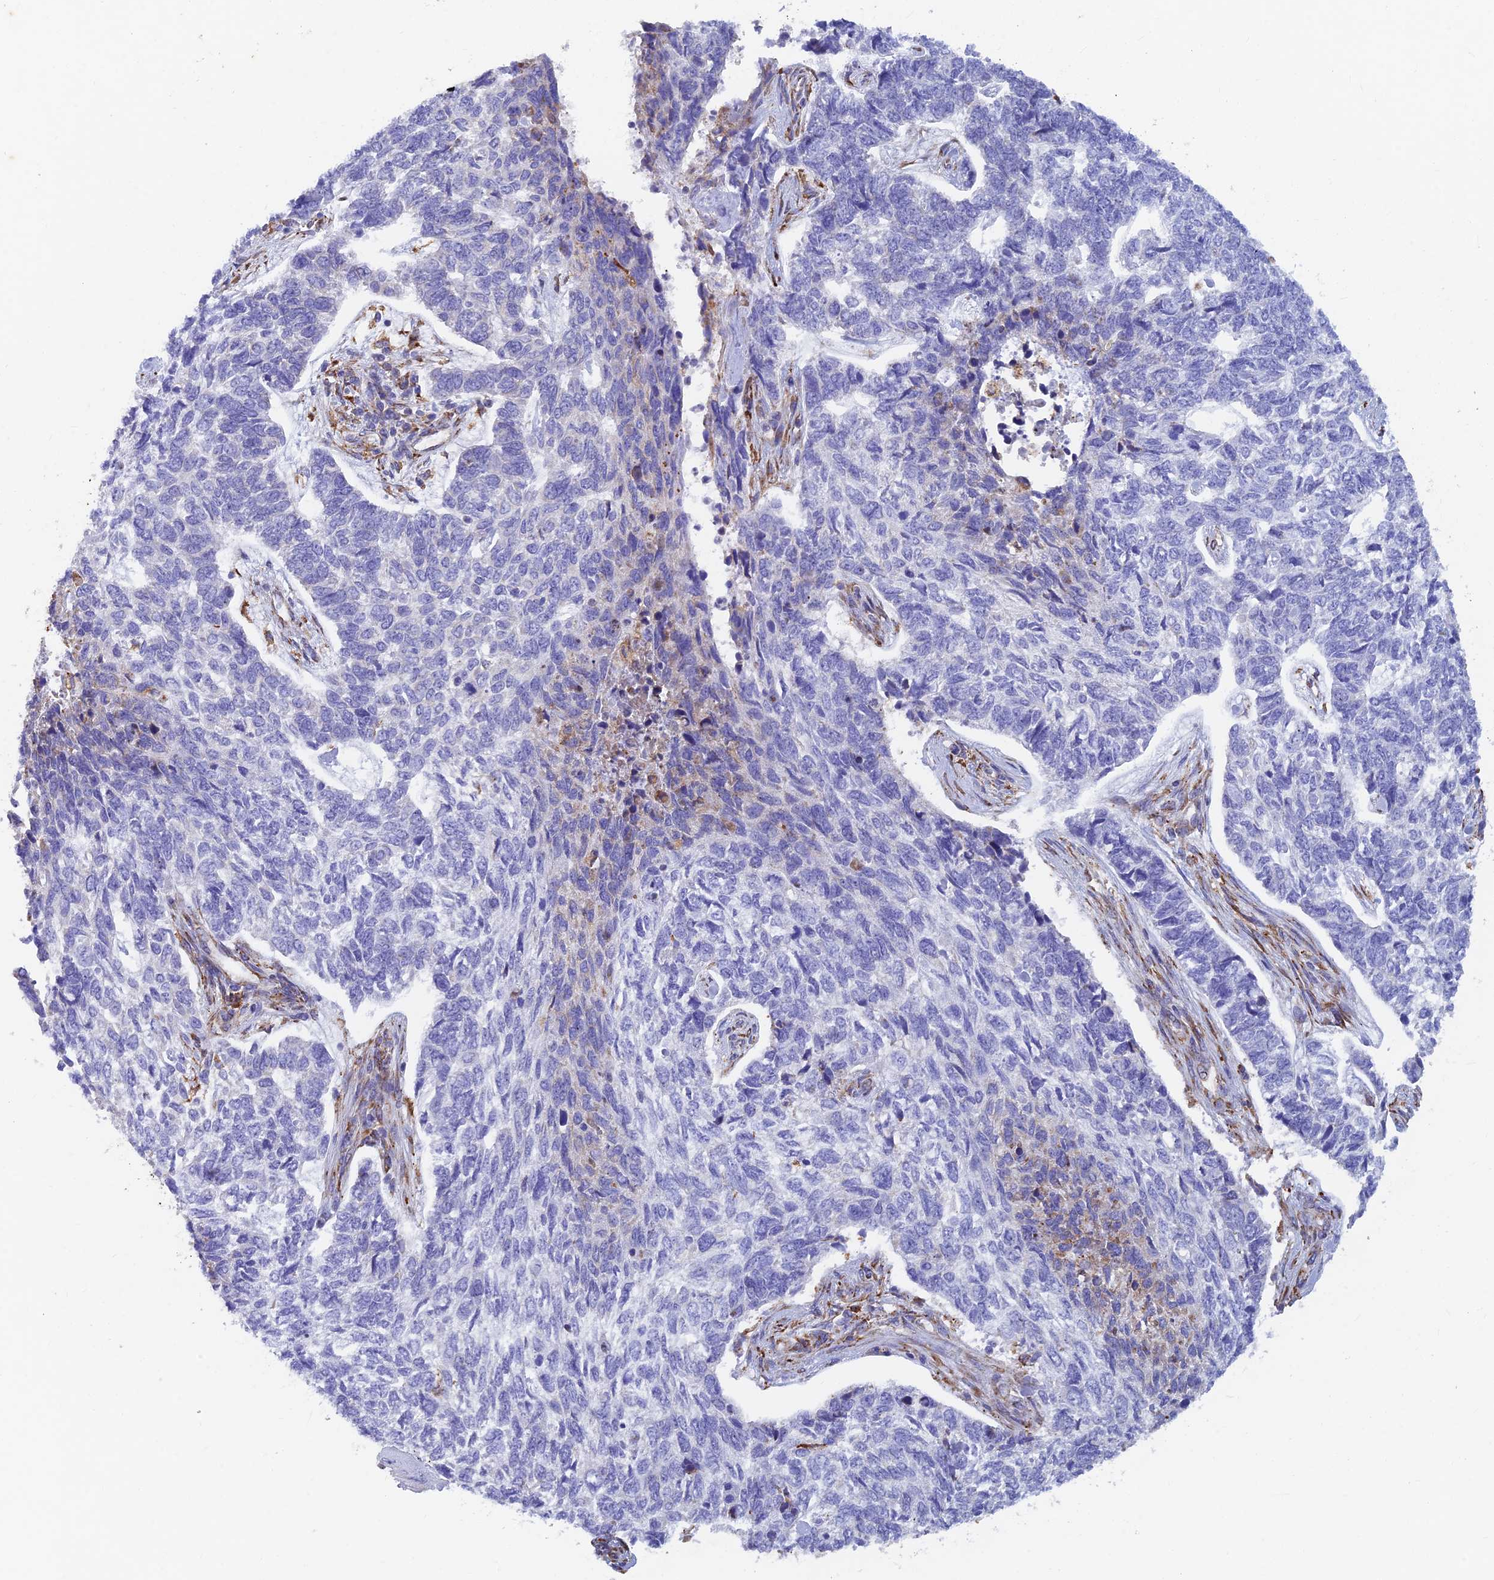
{"staining": {"intensity": "negative", "quantity": "none", "location": "none"}, "tissue": "skin cancer", "cell_type": "Tumor cells", "image_type": "cancer", "snomed": [{"axis": "morphology", "description": "Basal cell carcinoma"}, {"axis": "topography", "description": "Skin"}], "caption": "Micrograph shows no significant protein positivity in tumor cells of skin cancer (basal cell carcinoma).", "gene": "WDR35", "patient": {"sex": "female", "age": 65}}